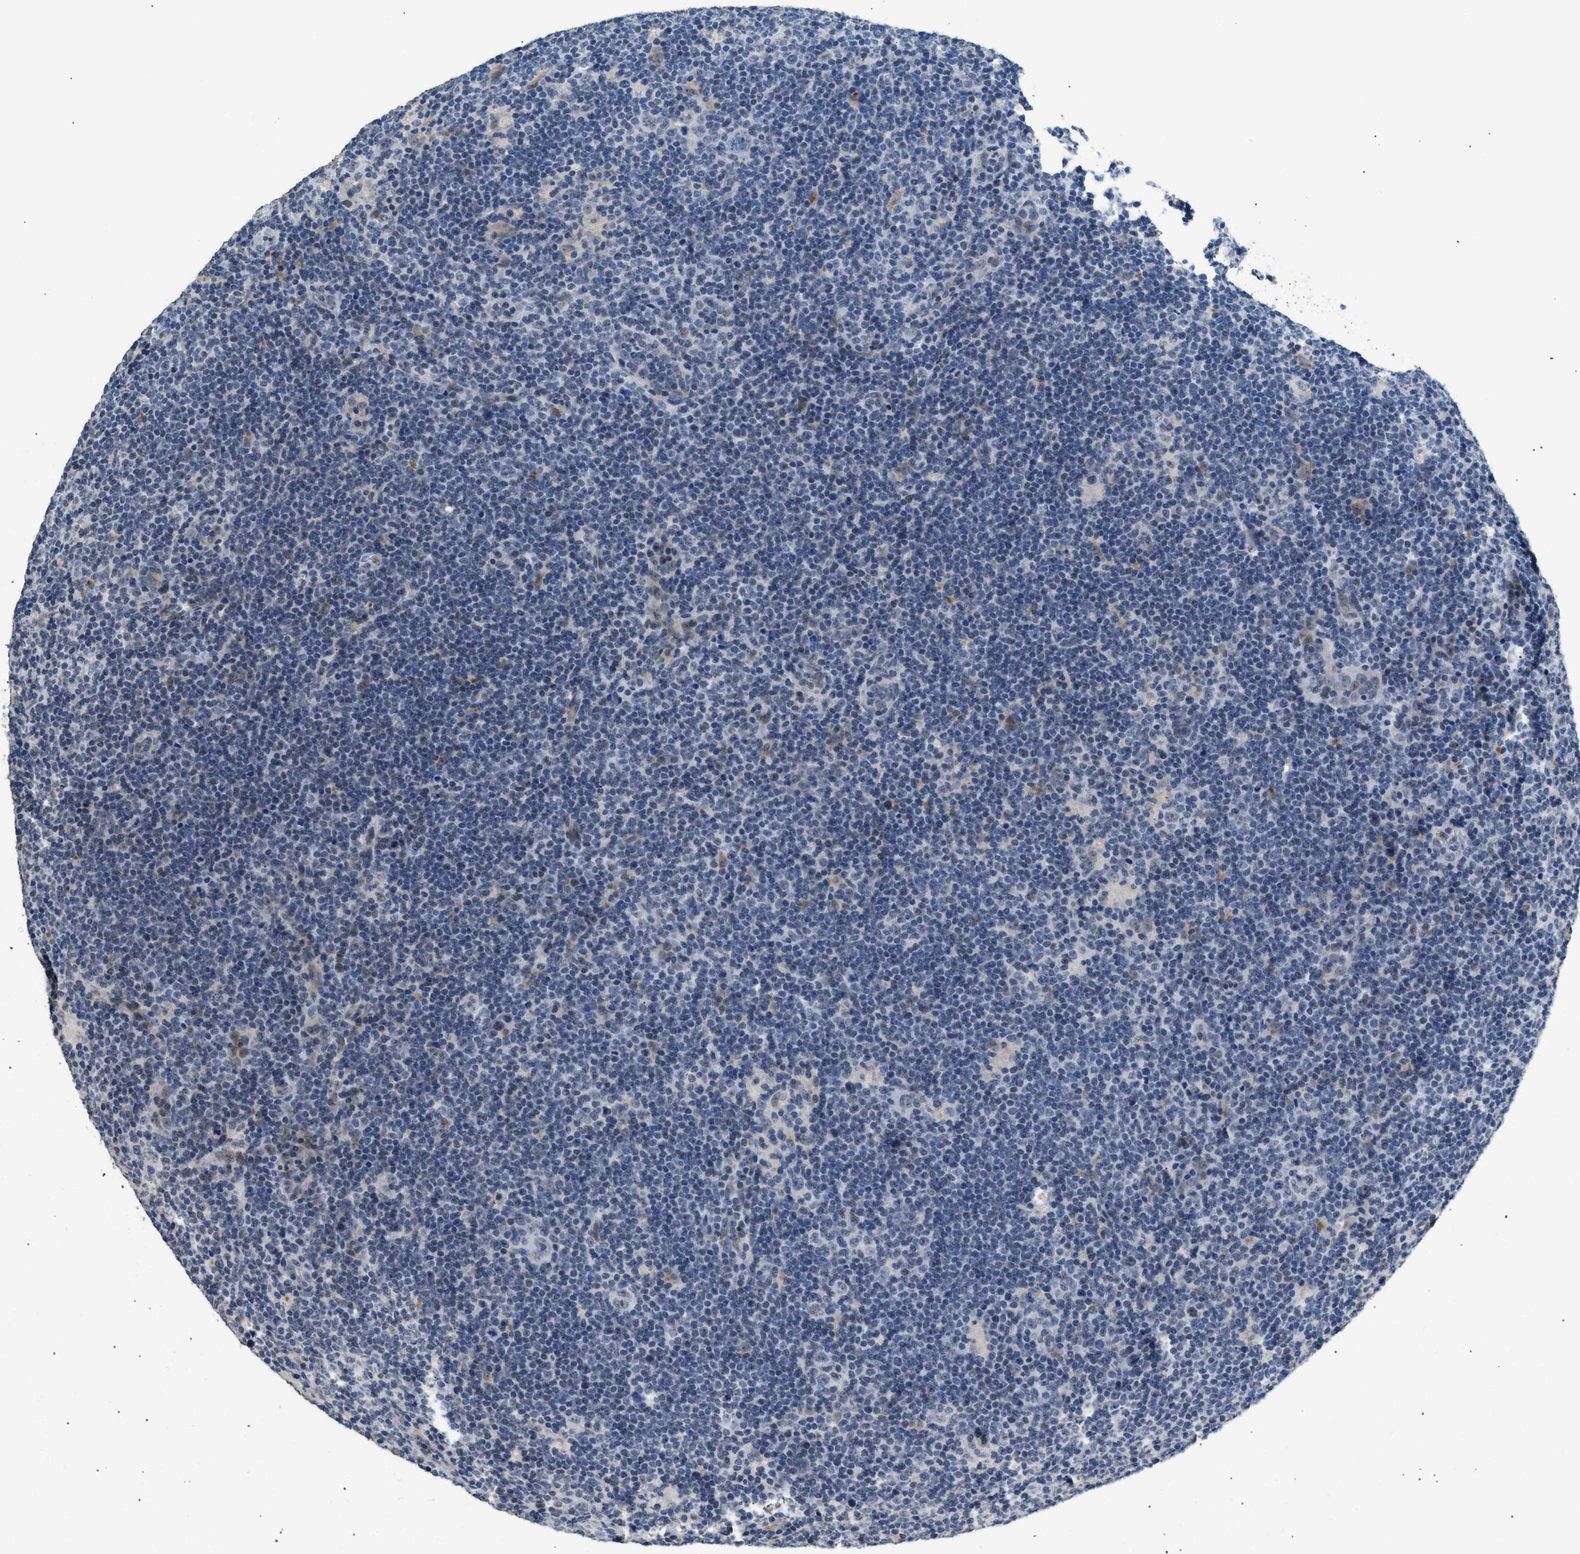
{"staining": {"intensity": "negative", "quantity": "none", "location": "none"}, "tissue": "lymphoma", "cell_type": "Tumor cells", "image_type": "cancer", "snomed": [{"axis": "morphology", "description": "Hodgkin's disease, NOS"}, {"axis": "topography", "description": "Lymph node"}], "caption": "IHC of human Hodgkin's disease shows no expression in tumor cells.", "gene": "KCNC3", "patient": {"sex": "female", "age": 57}}